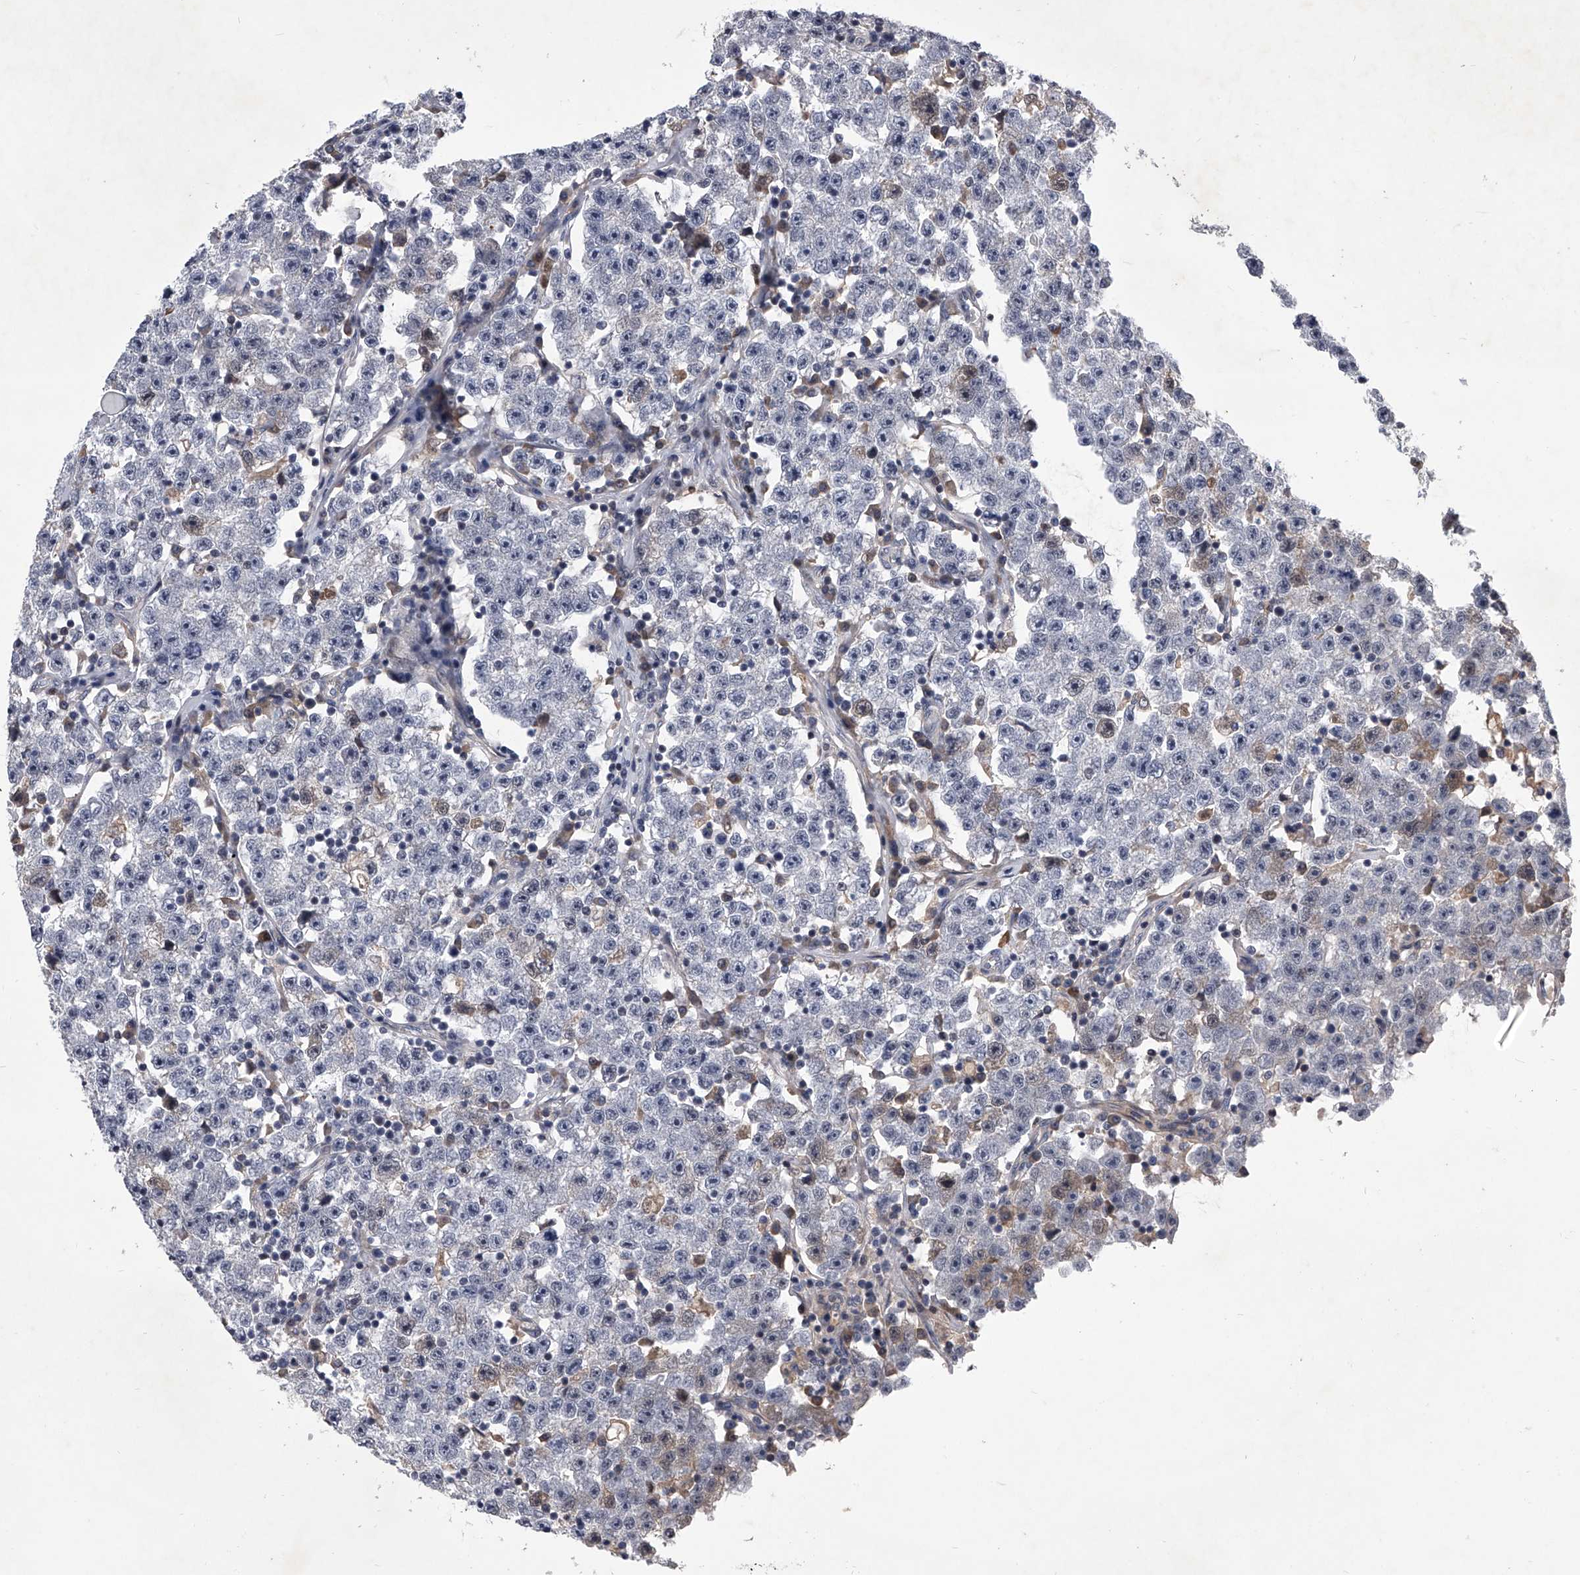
{"staining": {"intensity": "negative", "quantity": "none", "location": "none"}, "tissue": "testis cancer", "cell_type": "Tumor cells", "image_type": "cancer", "snomed": [{"axis": "morphology", "description": "Seminoma, NOS"}, {"axis": "topography", "description": "Testis"}], "caption": "Seminoma (testis) stained for a protein using immunohistochemistry reveals no positivity tumor cells.", "gene": "ZNF76", "patient": {"sex": "male", "age": 22}}